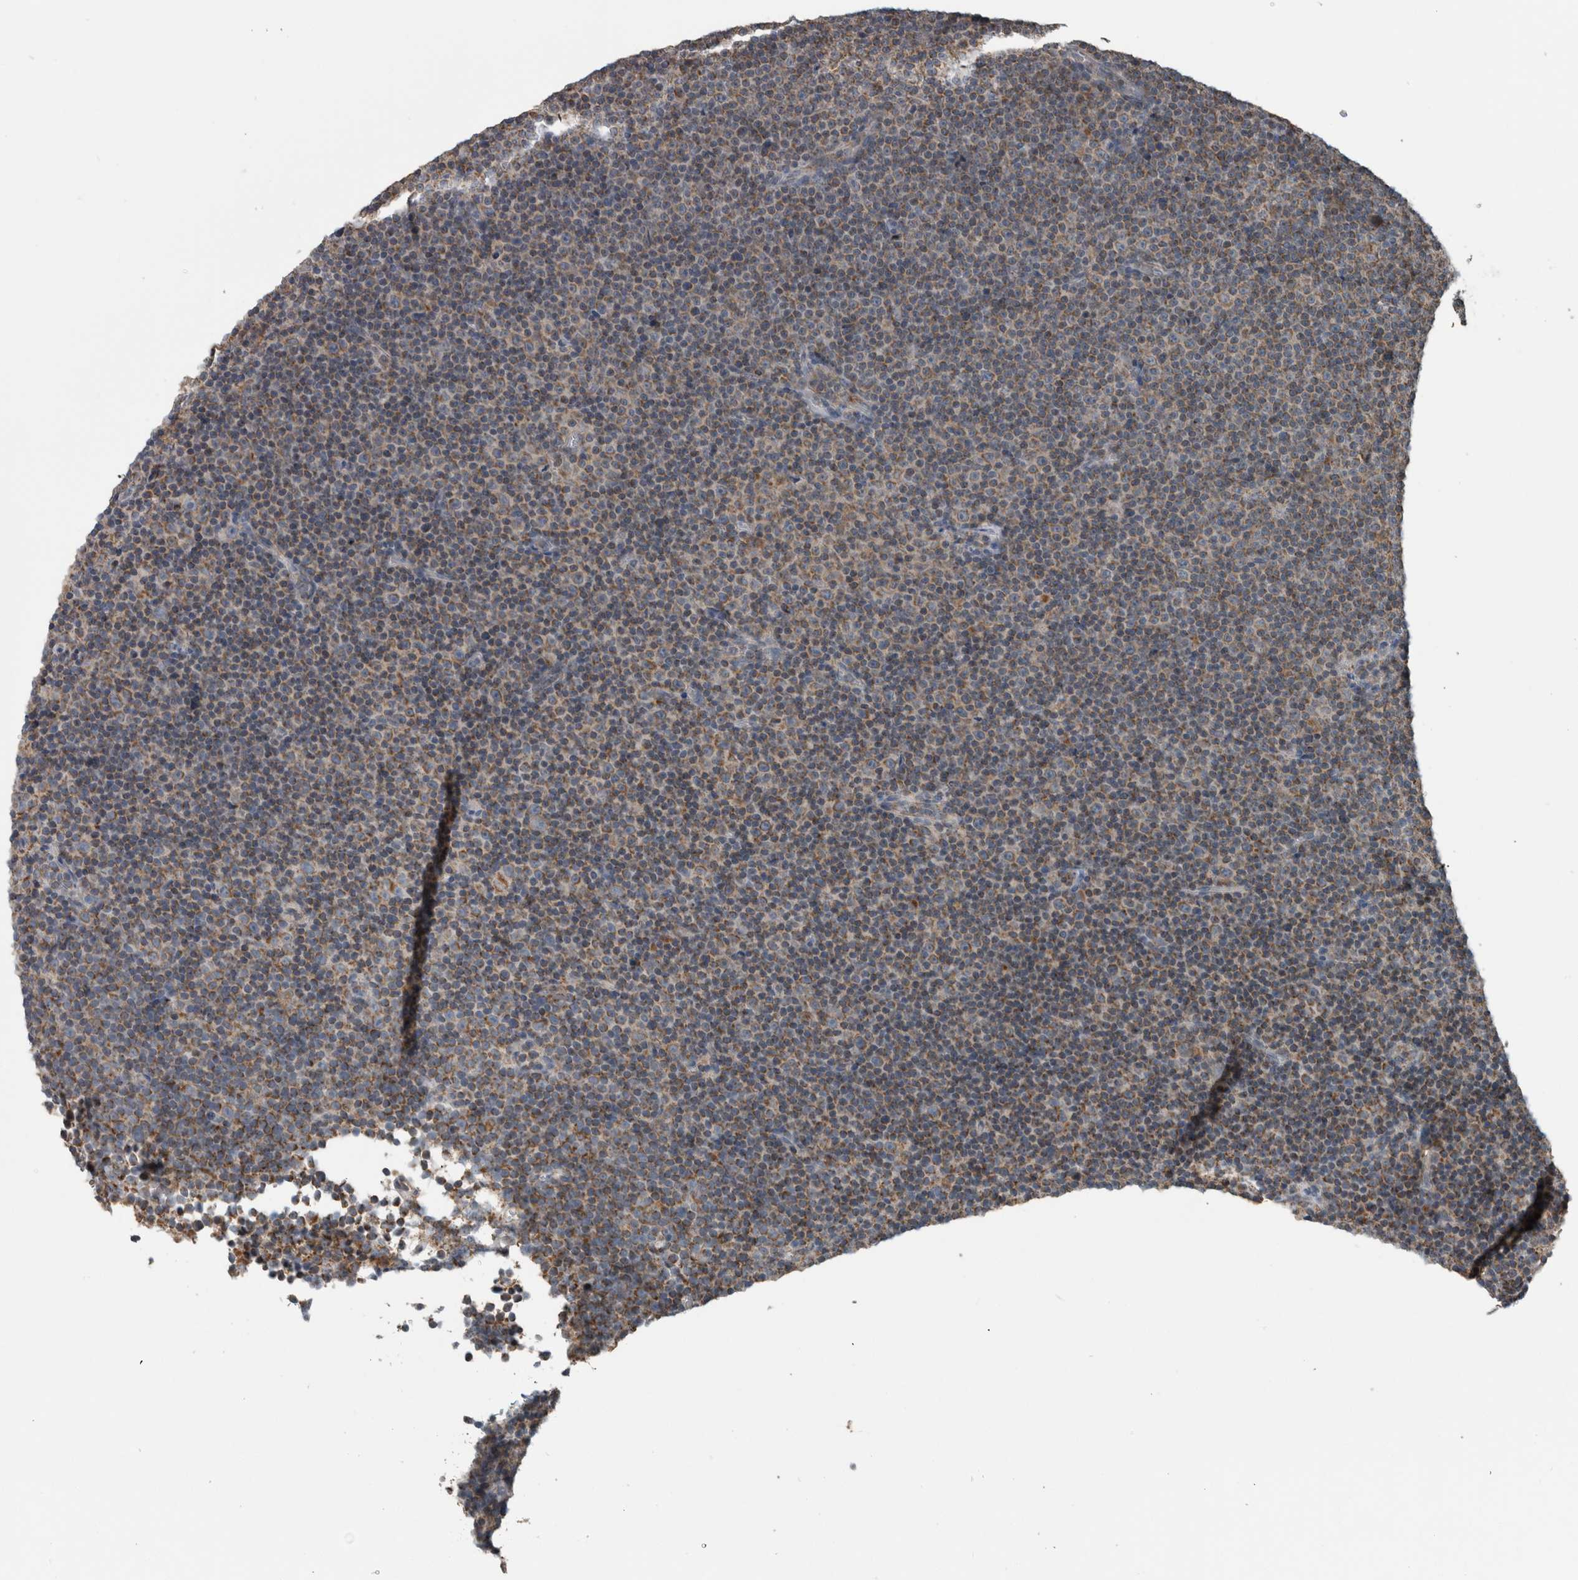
{"staining": {"intensity": "moderate", "quantity": ">75%", "location": "cytoplasmic/membranous"}, "tissue": "lymphoma", "cell_type": "Tumor cells", "image_type": "cancer", "snomed": [{"axis": "morphology", "description": "Malignant lymphoma, non-Hodgkin's type, Low grade"}, {"axis": "topography", "description": "Lymph node"}], "caption": "Low-grade malignant lymphoma, non-Hodgkin's type was stained to show a protein in brown. There is medium levels of moderate cytoplasmic/membranous staining in about >75% of tumor cells.", "gene": "ARMC1", "patient": {"sex": "female", "age": 67}}